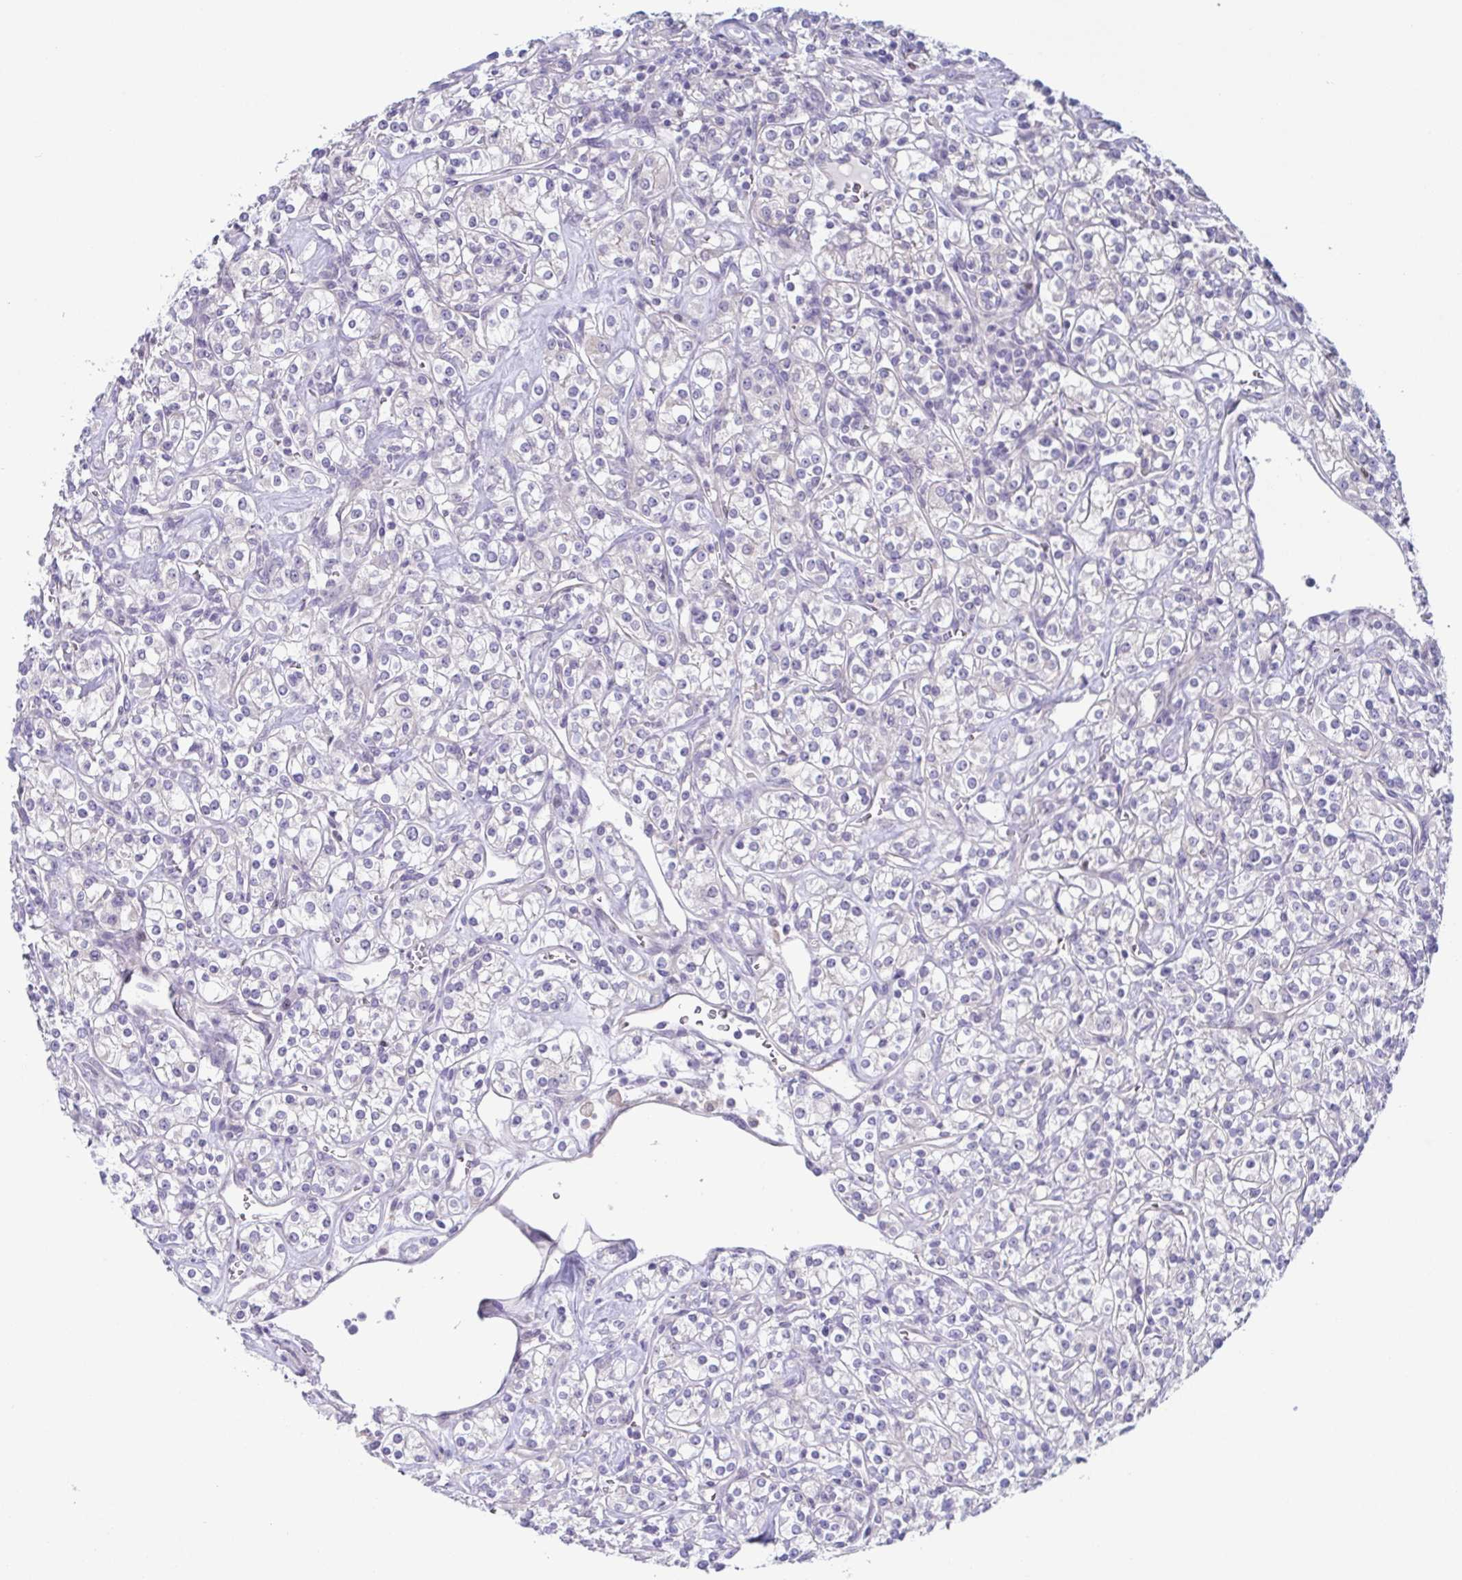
{"staining": {"intensity": "negative", "quantity": "none", "location": "none"}, "tissue": "renal cancer", "cell_type": "Tumor cells", "image_type": "cancer", "snomed": [{"axis": "morphology", "description": "Adenocarcinoma, NOS"}, {"axis": "topography", "description": "Kidney"}], "caption": "This is a photomicrograph of IHC staining of adenocarcinoma (renal), which shows no expression in tumor cells.", "gene": "UBE2Q1", "patient": {"sex": "male", "age": 77}}